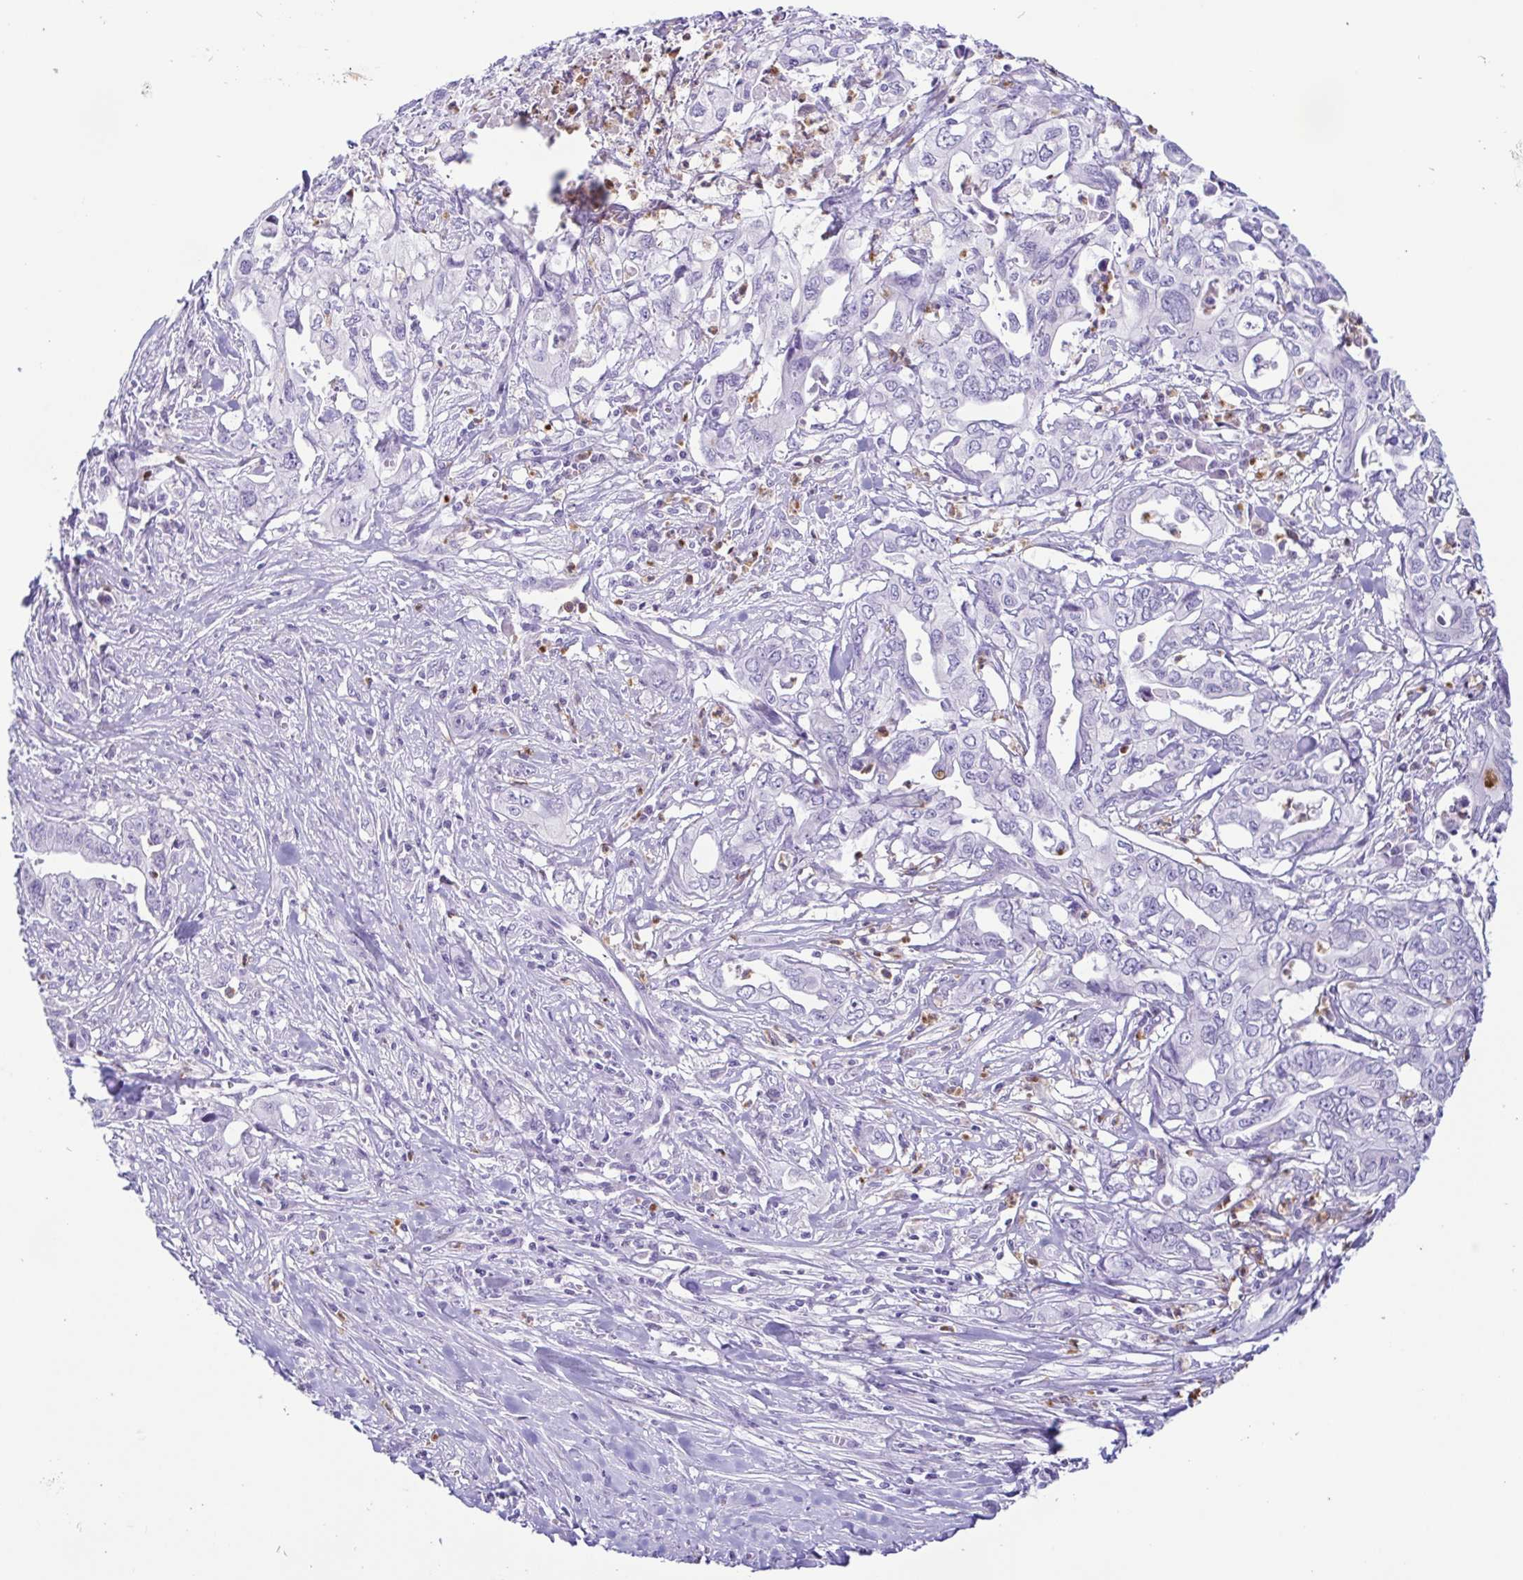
{"staining": {"intensity": "negative", "quantity": "none", "location": "none"}, "tissue": "pancreatic cancer", "cell_type": "Tumor cells", "image_type": "cancer", "snomed": [{"axis": "morphology", "description": "Adenocarcinoma, NOS"}, {"axis": "topography", "description": "Pancreas"}], "caption": "Tumor cells show no significant expression in pancreatic cancer (adenocarcinoma).", "gene": "AZU1", "patient": {"sex": "male", "age": 68}}